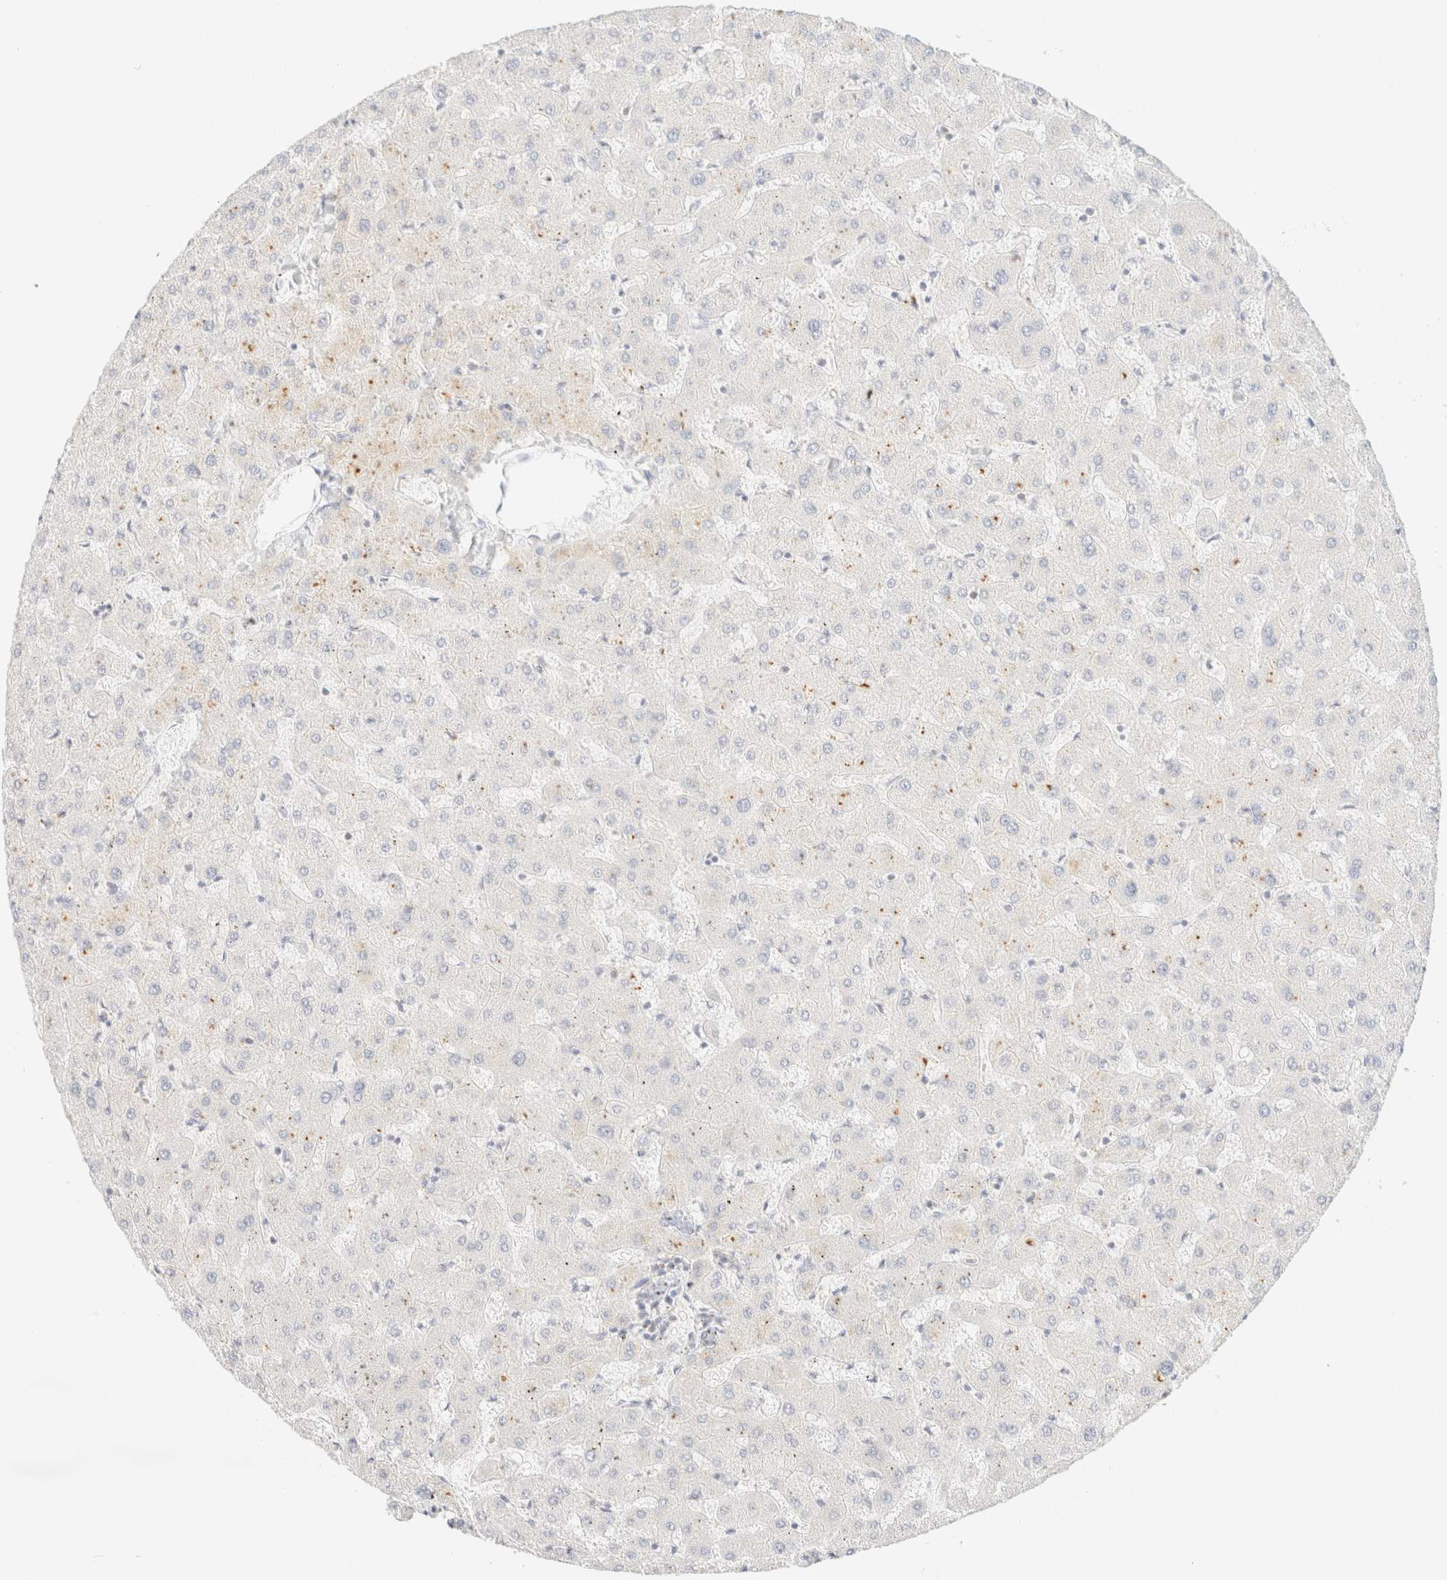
{"staining": {"intensity": "negative", "quantity": "none", "location": "none"}, "tissue": "liver", "cell_type": "Cholangiocytes", "image_type": "normal", "snomed": [{"axis": "morphology", "description": "Normal tissue, NOS"}, {"axis": "topography", "description": "Liver"}], "caption": "The micrograph displays no significant expression in cholangiocytes of liver. (DAB (3,3'-diaminobenzidine) immunohistochemistry (IHC) visualized using brightfield microscopy, high magnification).", "gene": "FHOD1", "patient": {"sex": "female", "age": 63}}